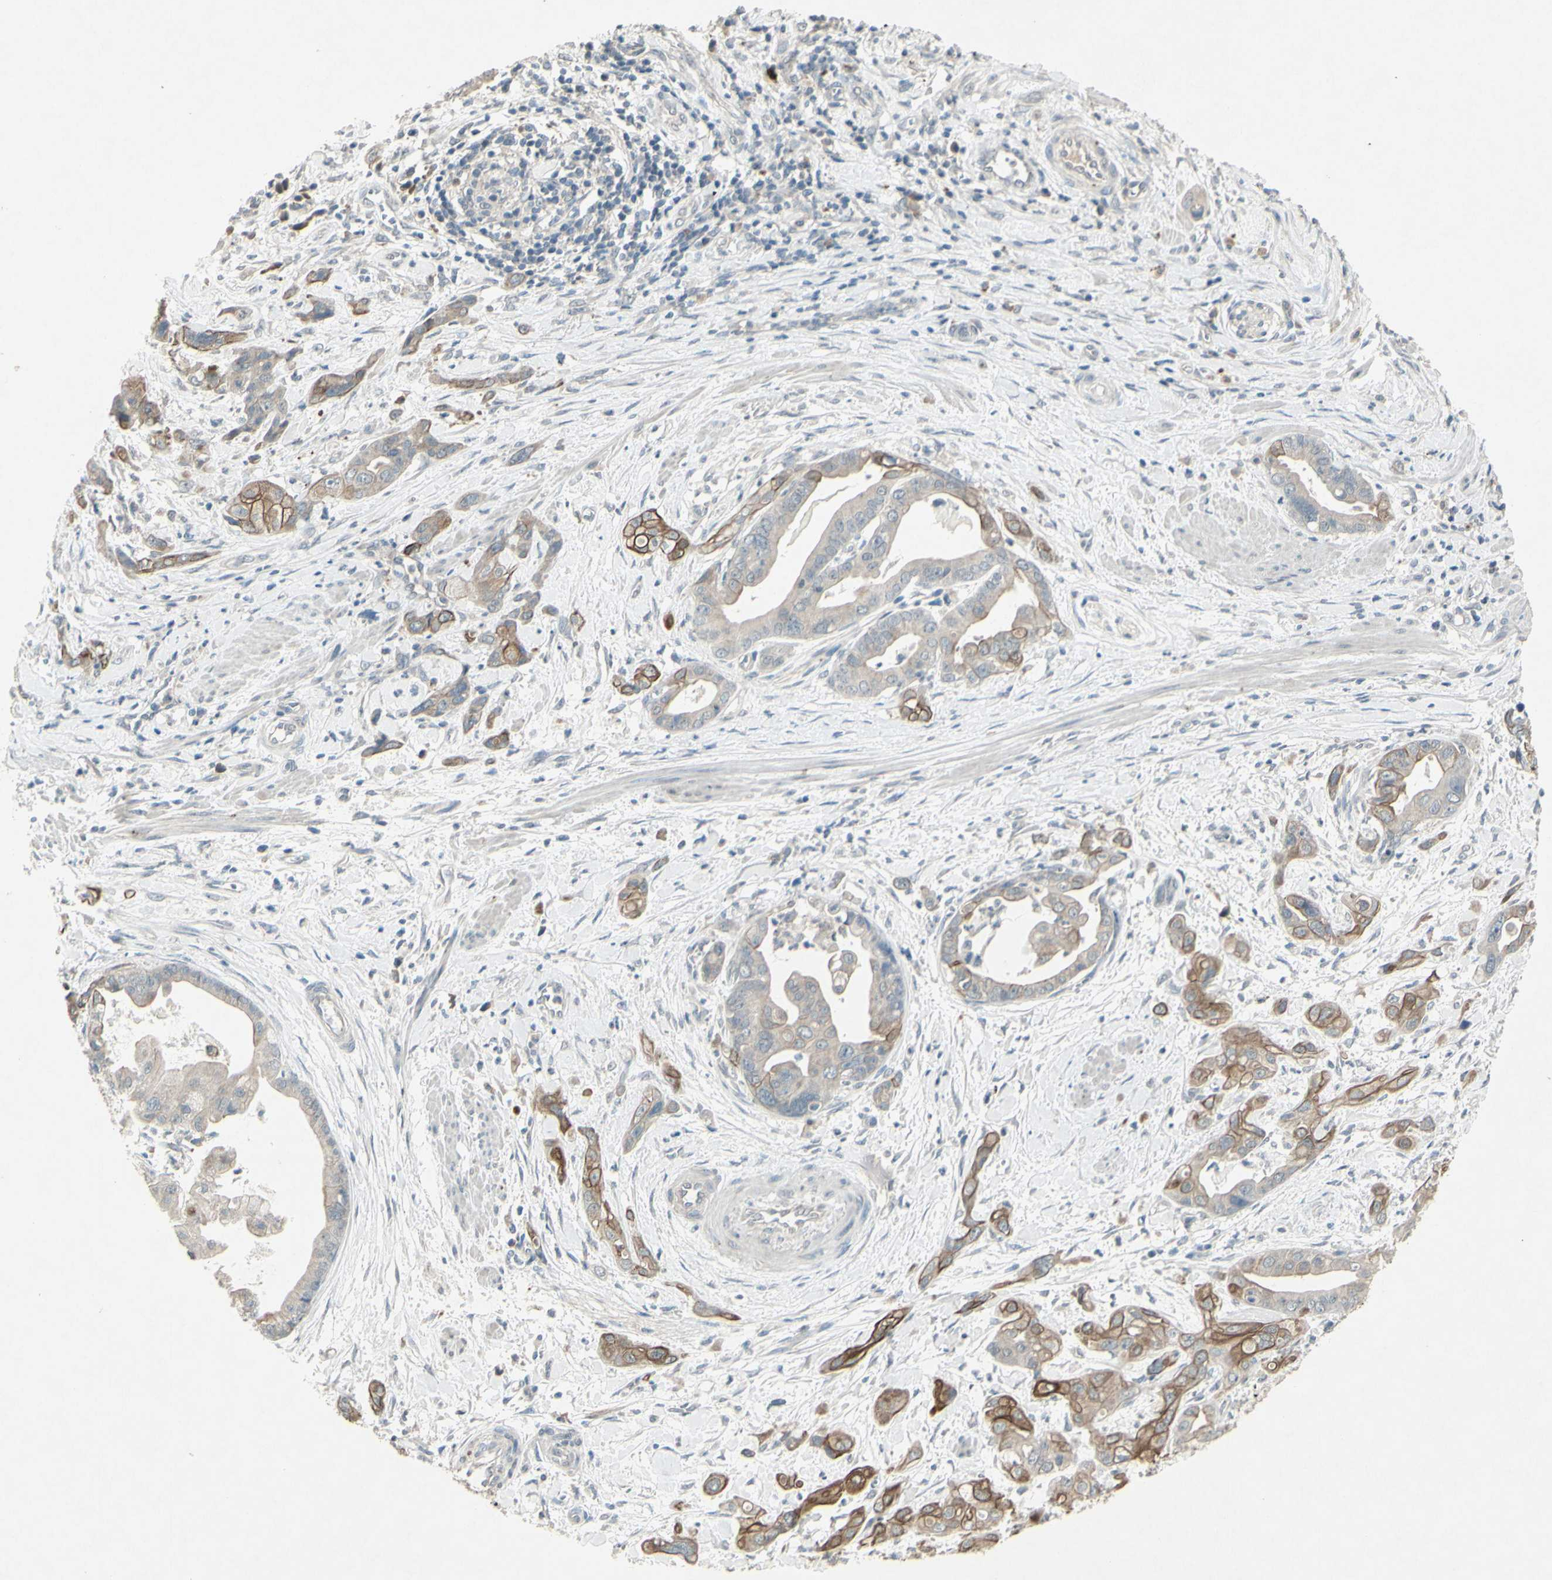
{"staining": {"intensity": "strong", "quantity": "<25%", "location": "cytoplasmic/membranous"}, "tissue": "pancreatic cancer", "cell_type": "Tumor cells", "image_type": "cancer", "snomed": [{"axis": "morphology", "description": "Adenocarcinoma, NOS"}, {"axis": "topography", "description": "Pancreas"}], "caption": "A histopathology image showing strong cytoplasmic/membranous expression in approximately <25% of tumor cells in pancreatic adenocarcinoma, as visualized by brown immunohistochemical staining.", "gene": "TIMM21", "patient": {"sex": "female", "age": 75}}